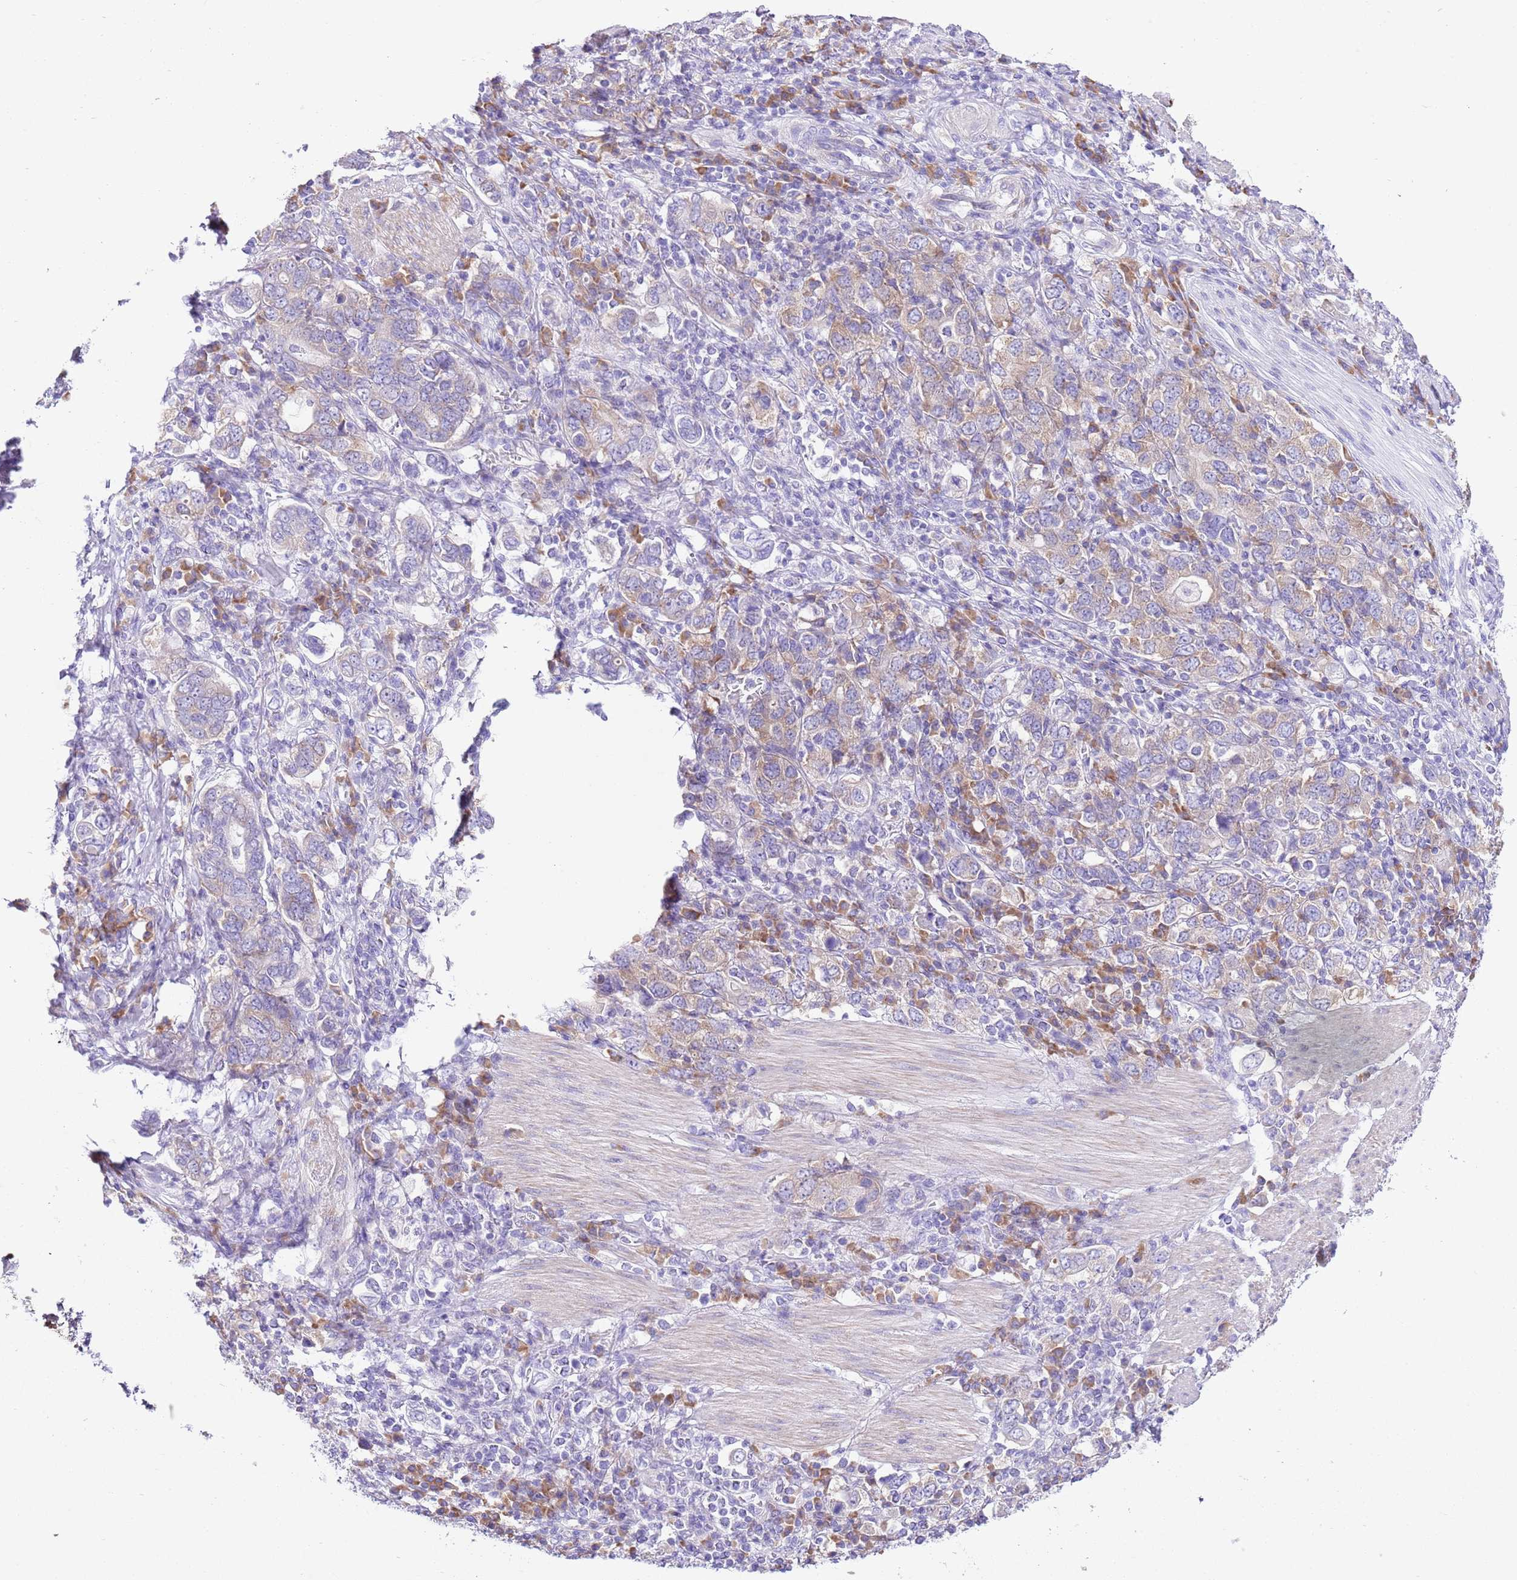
{"staining": {"intensity": "weak", "quantity": "25%-75%", "location": "cytoplasmic/membranous"}, "tissue": "stomach cancer", "cell_type": "Tumor cells", "image_type": "cancer", "snomed": [{"axis": "morphology", "description": "Adenocarcinoma, NOS"}, {"axis": "topography", "description": "Stomach, upper"}, {"axis": "topography", "description": "Stomach"}], "caption": "This histopathology image exhibits immunohistochemistry (IHC) staining of stomach cancer, with low weak cytoplasmic/membranous positivity in approximately 25%-75% of tumor cells.", "gene": "RPS10", "patient": {"sex": "male", "age": 62}}